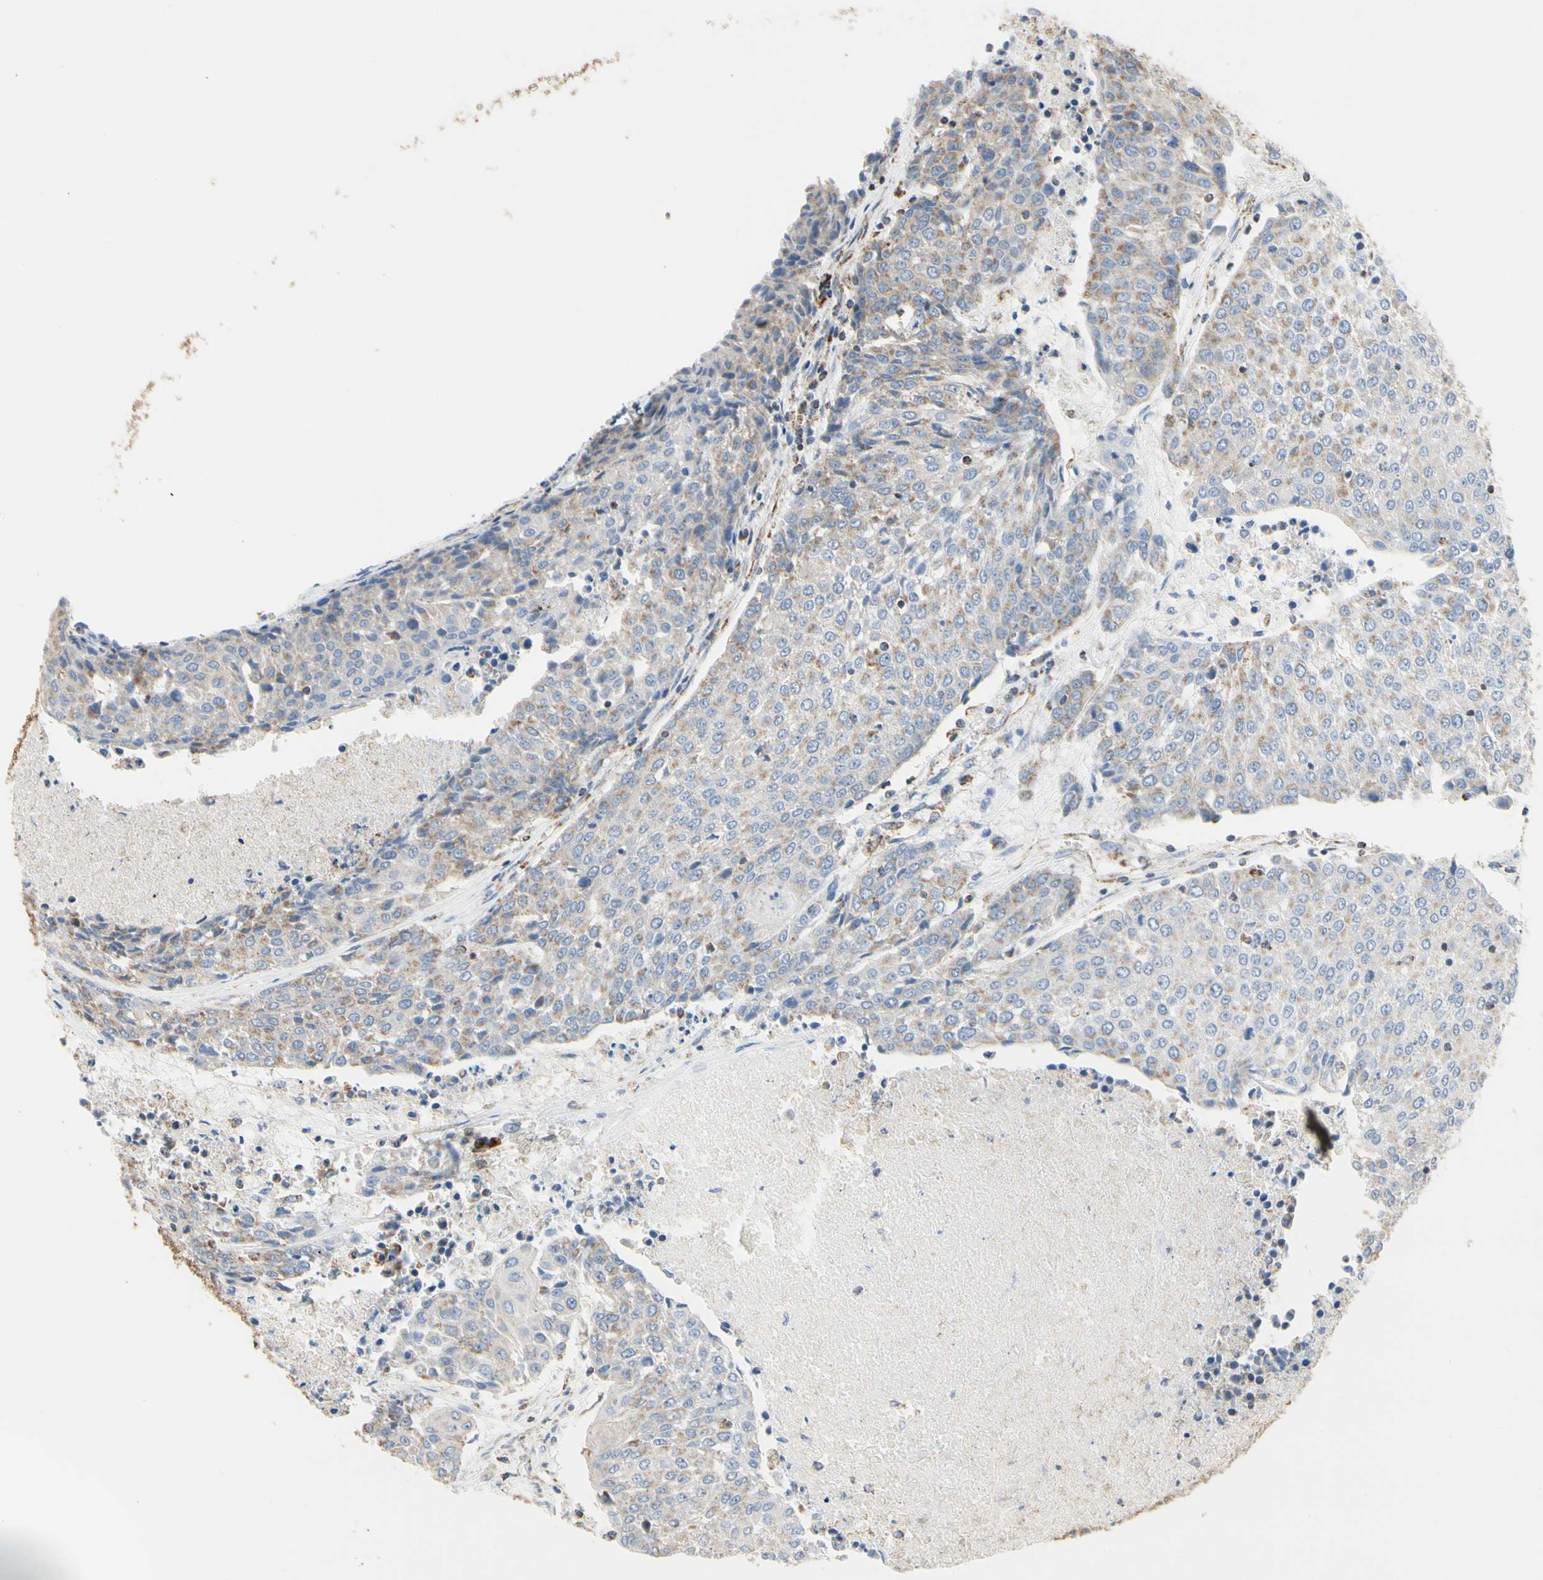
{"staining": {"intensity": "negative", "quantity": "none", "location": "none"}, "tissue": "urothelial cancer", "cell_type": "Tumor cells", "image_type": "cancer", "snomed": [{"axis": "morphology", "description": "Urothelial carcinoma, High grade"}, {"axis": "topography", "description": "Urinary bladder"}], "caption": "Tumor cells show no significant expression in urothelial carcinoma (high-grade). Brightfield microscopy of immunohistochemistry (IHC) stained with DAB (brown) and hematoxylin (blue), captured at high magnification.", "gene": "TUBA1A", "patient": {"sex": "female", "age": 85}}